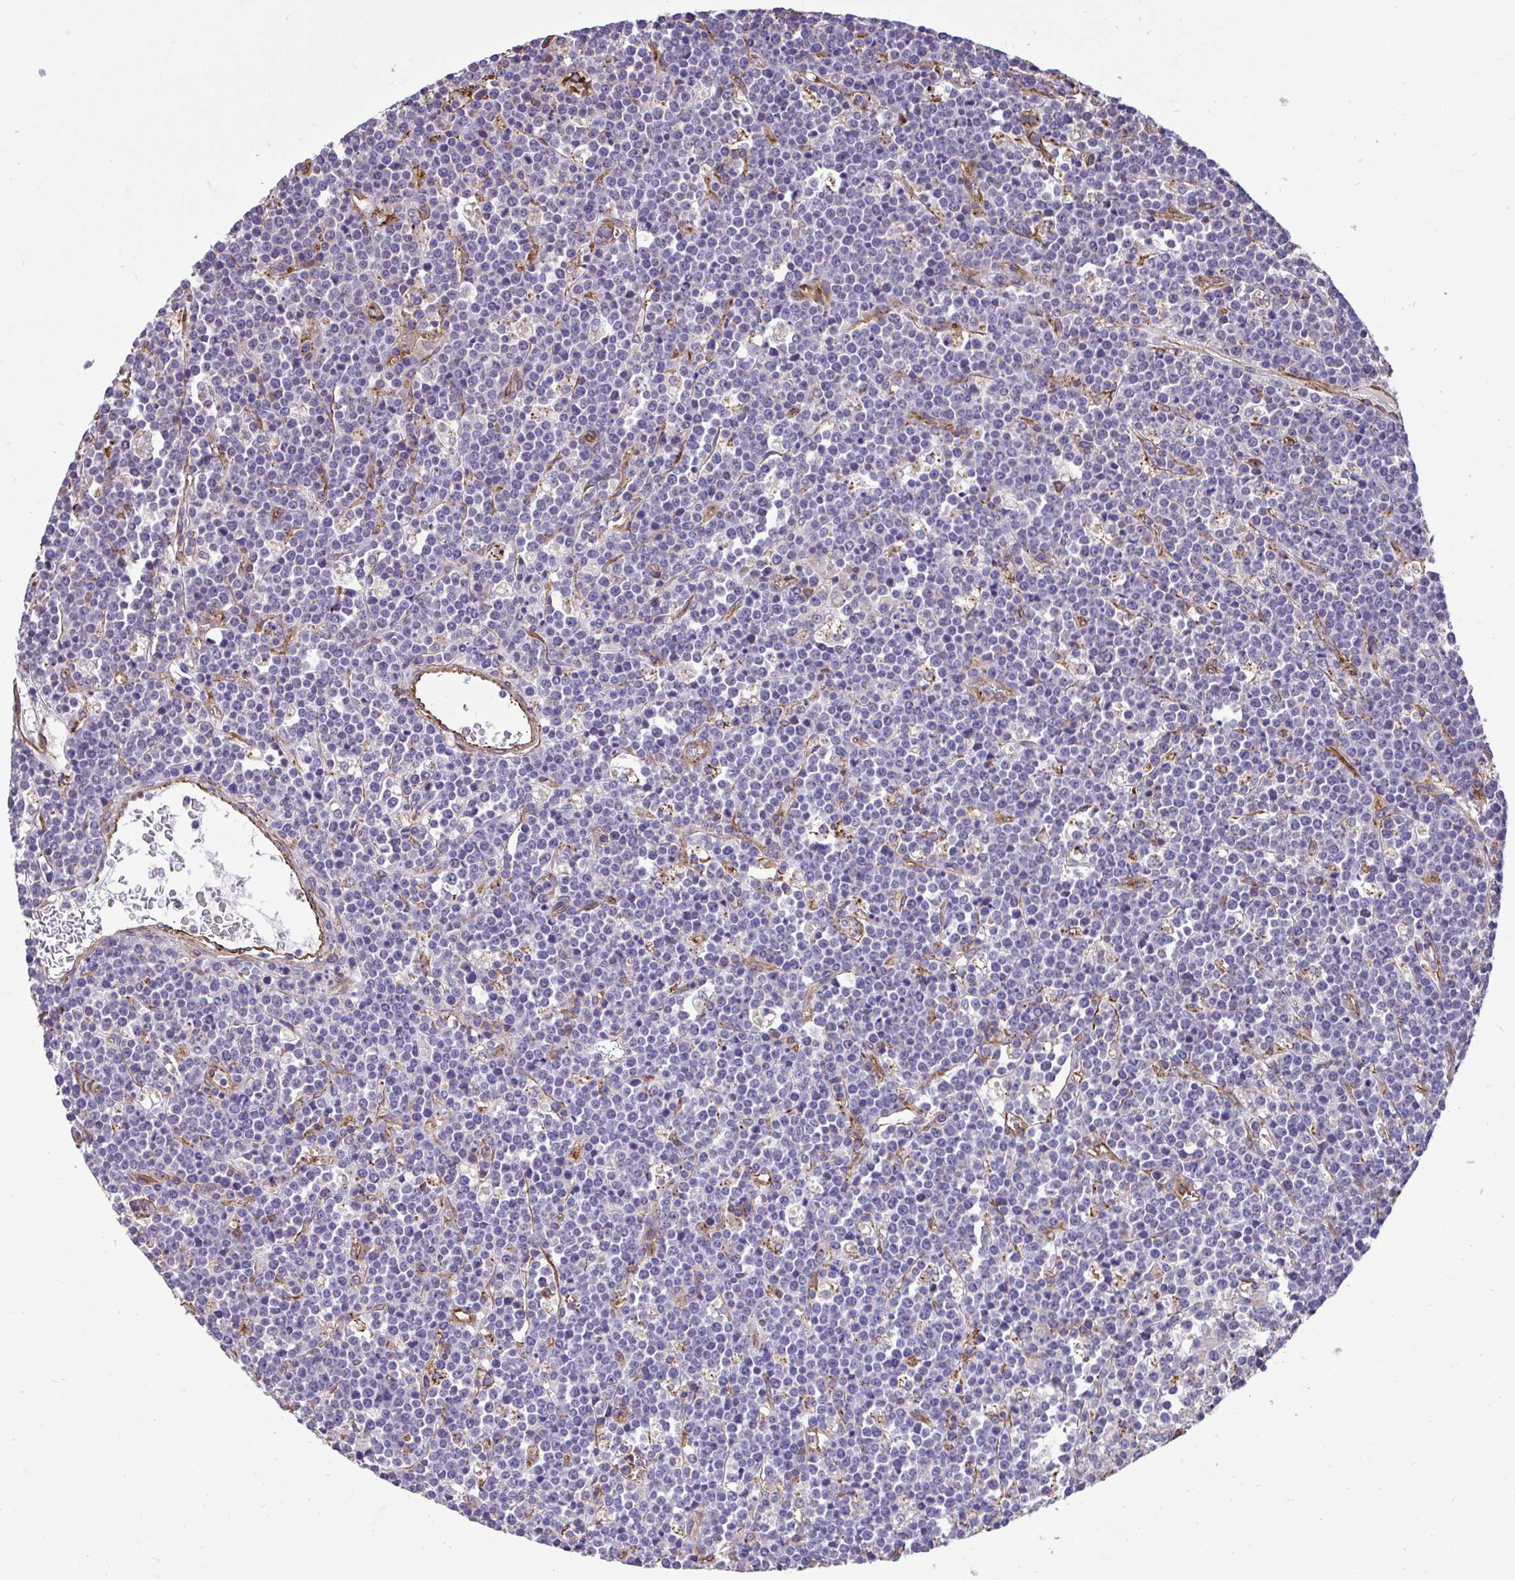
{"staining": {"intensity": "negative", "quantity": "none", "location": "none"}, "tissue": "lymphoma", "cell_type": "Tumor cells", "image_type": "cancer", "snomed": [{"axis": "morphology", "description": "Malignant lymphoma, non-Hodgkin's type, High grade"}, {"axis": "topography", "description": "Ovary"}], "caption": "Immunohistochemical staining of malignant lymphoma, non-Hodgkin's type (high-grade) shows no significant positivity in tumor cells. The staining is performed using DAB brown chromogen with nuclei counter-stained in using hematoxylin.", "gene": "PTPRK", "patient": {"sex": "female", "age": 56}}